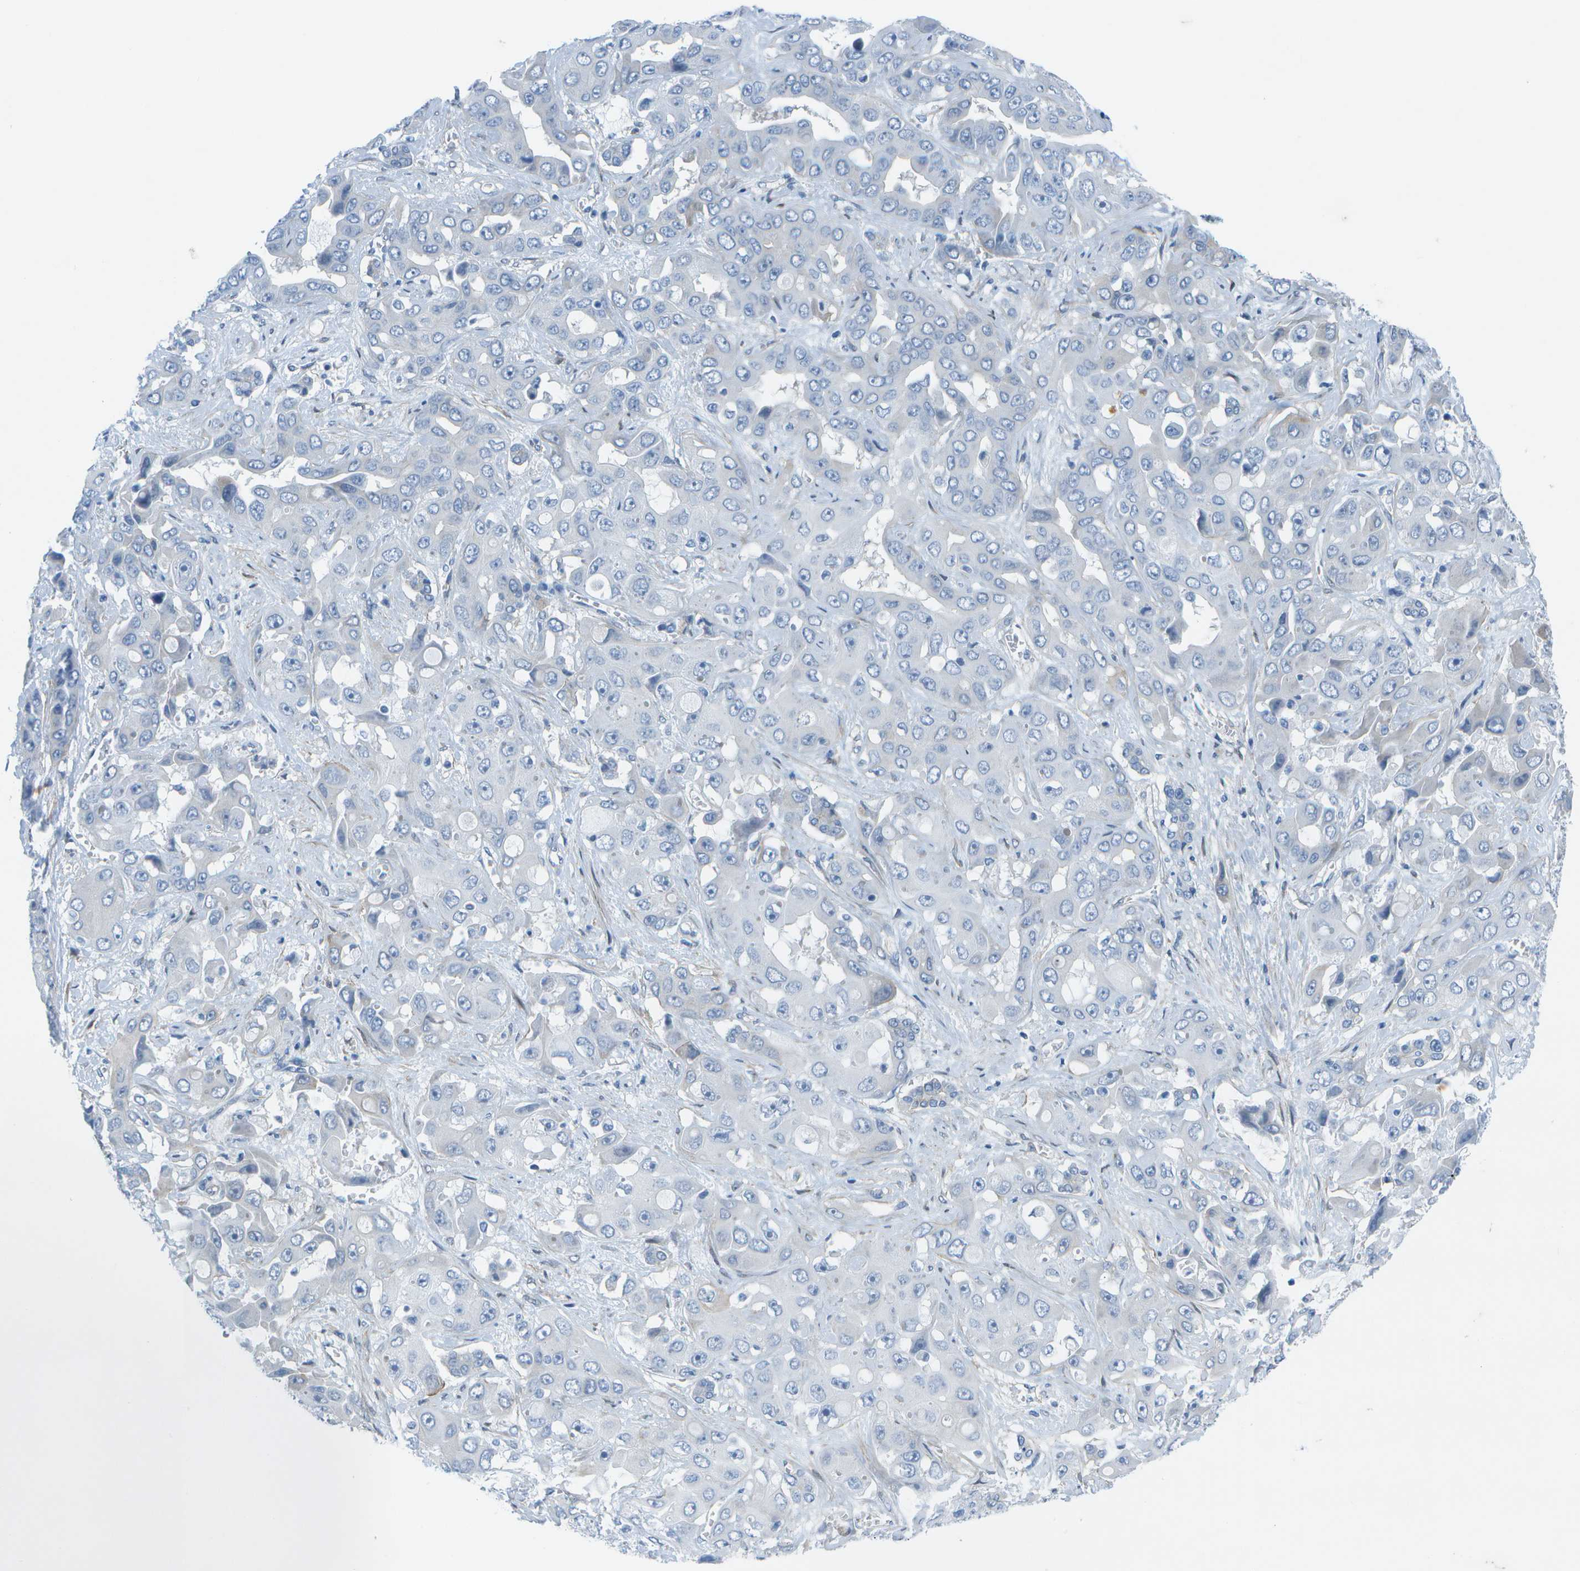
{"staining": {"intensity": "negative", "quantity": "none", "location": "none"}, "tissue": "liver cancer", "cell_type": "Tumor cells", "image_type": "cancer", "snomed": [{"axis": "morphology", "description": "Cholangiocarcinoma"}, {"axis": "topography", "description": "Liver"}], "caption": "Tumor cells show no significant protein positivity in liver cholangiocarcinoma. (Brightfield microscopy of DAB IHC at high magnification).", "gene": "SORBS3", "patient": {"sex": "female", "age": 52}}